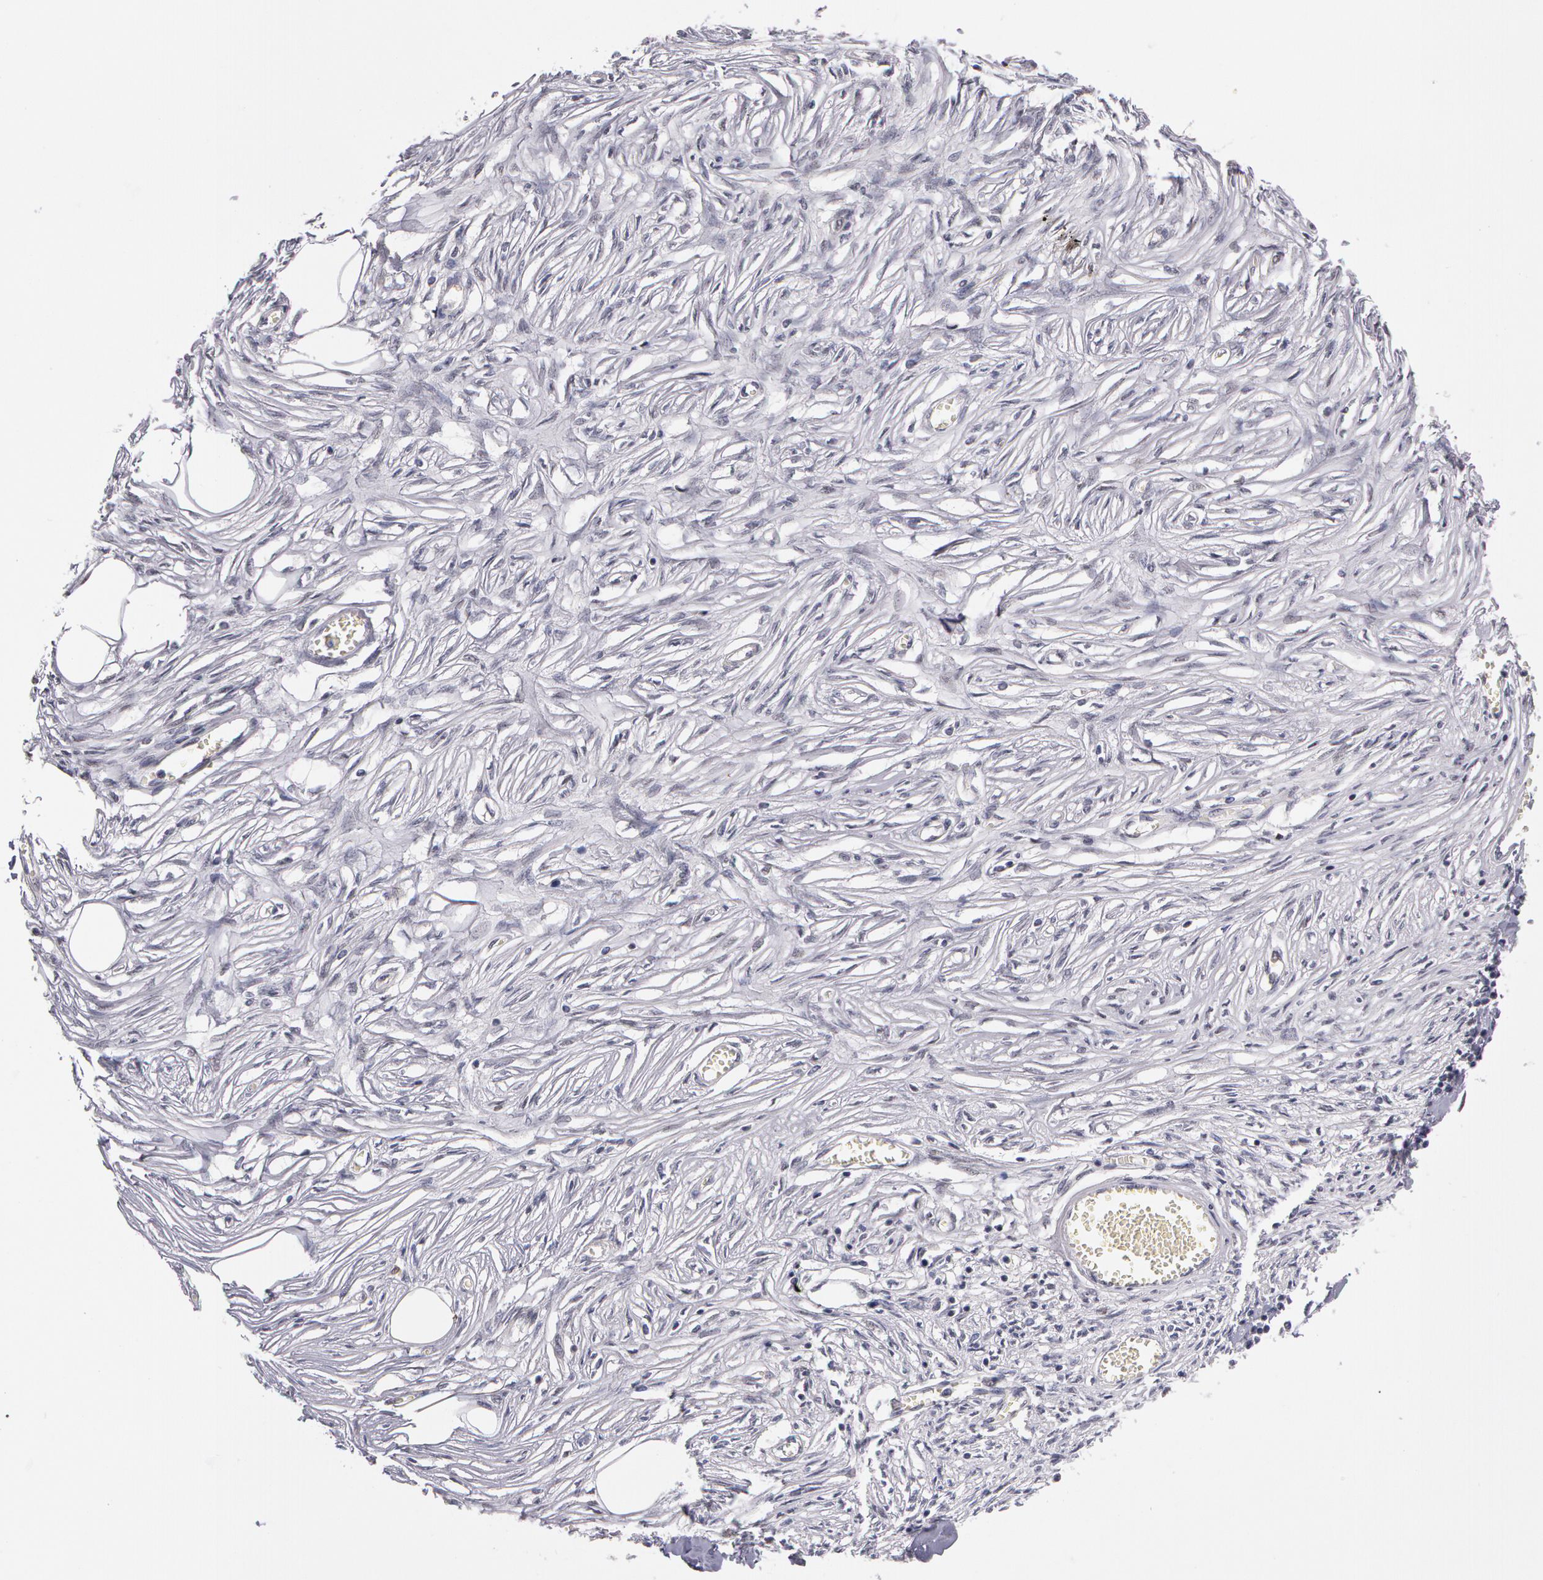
{"staining": {"intensity": "negative", "quantity": "none", "location": "none"}, "tissue": "adipose tissue", "cell_type": "Adipocytes", "image_type": "normal", "snomed": [{"axis": "morphology", "description": "Normal tissue, NOS"}, {"axis": "morphology", "description": "Sarcoma, NOS"}, {"axis": "topography", "description": "Skin"}, {"axis": "topography", "description": "Soft tissue"}], "caption": "Adipocytes show no significant protein staining in unremarkable adipose tissue. The staining was performed using DAB (3,3'-diaminobenzidine) to visualize the protein expression in brown, while the nuclei were stained in blue with hematoxylin (Magnification: 20x).", "gene": "PRICKLE1", "patient": {"sex": "female", "age": 51}}